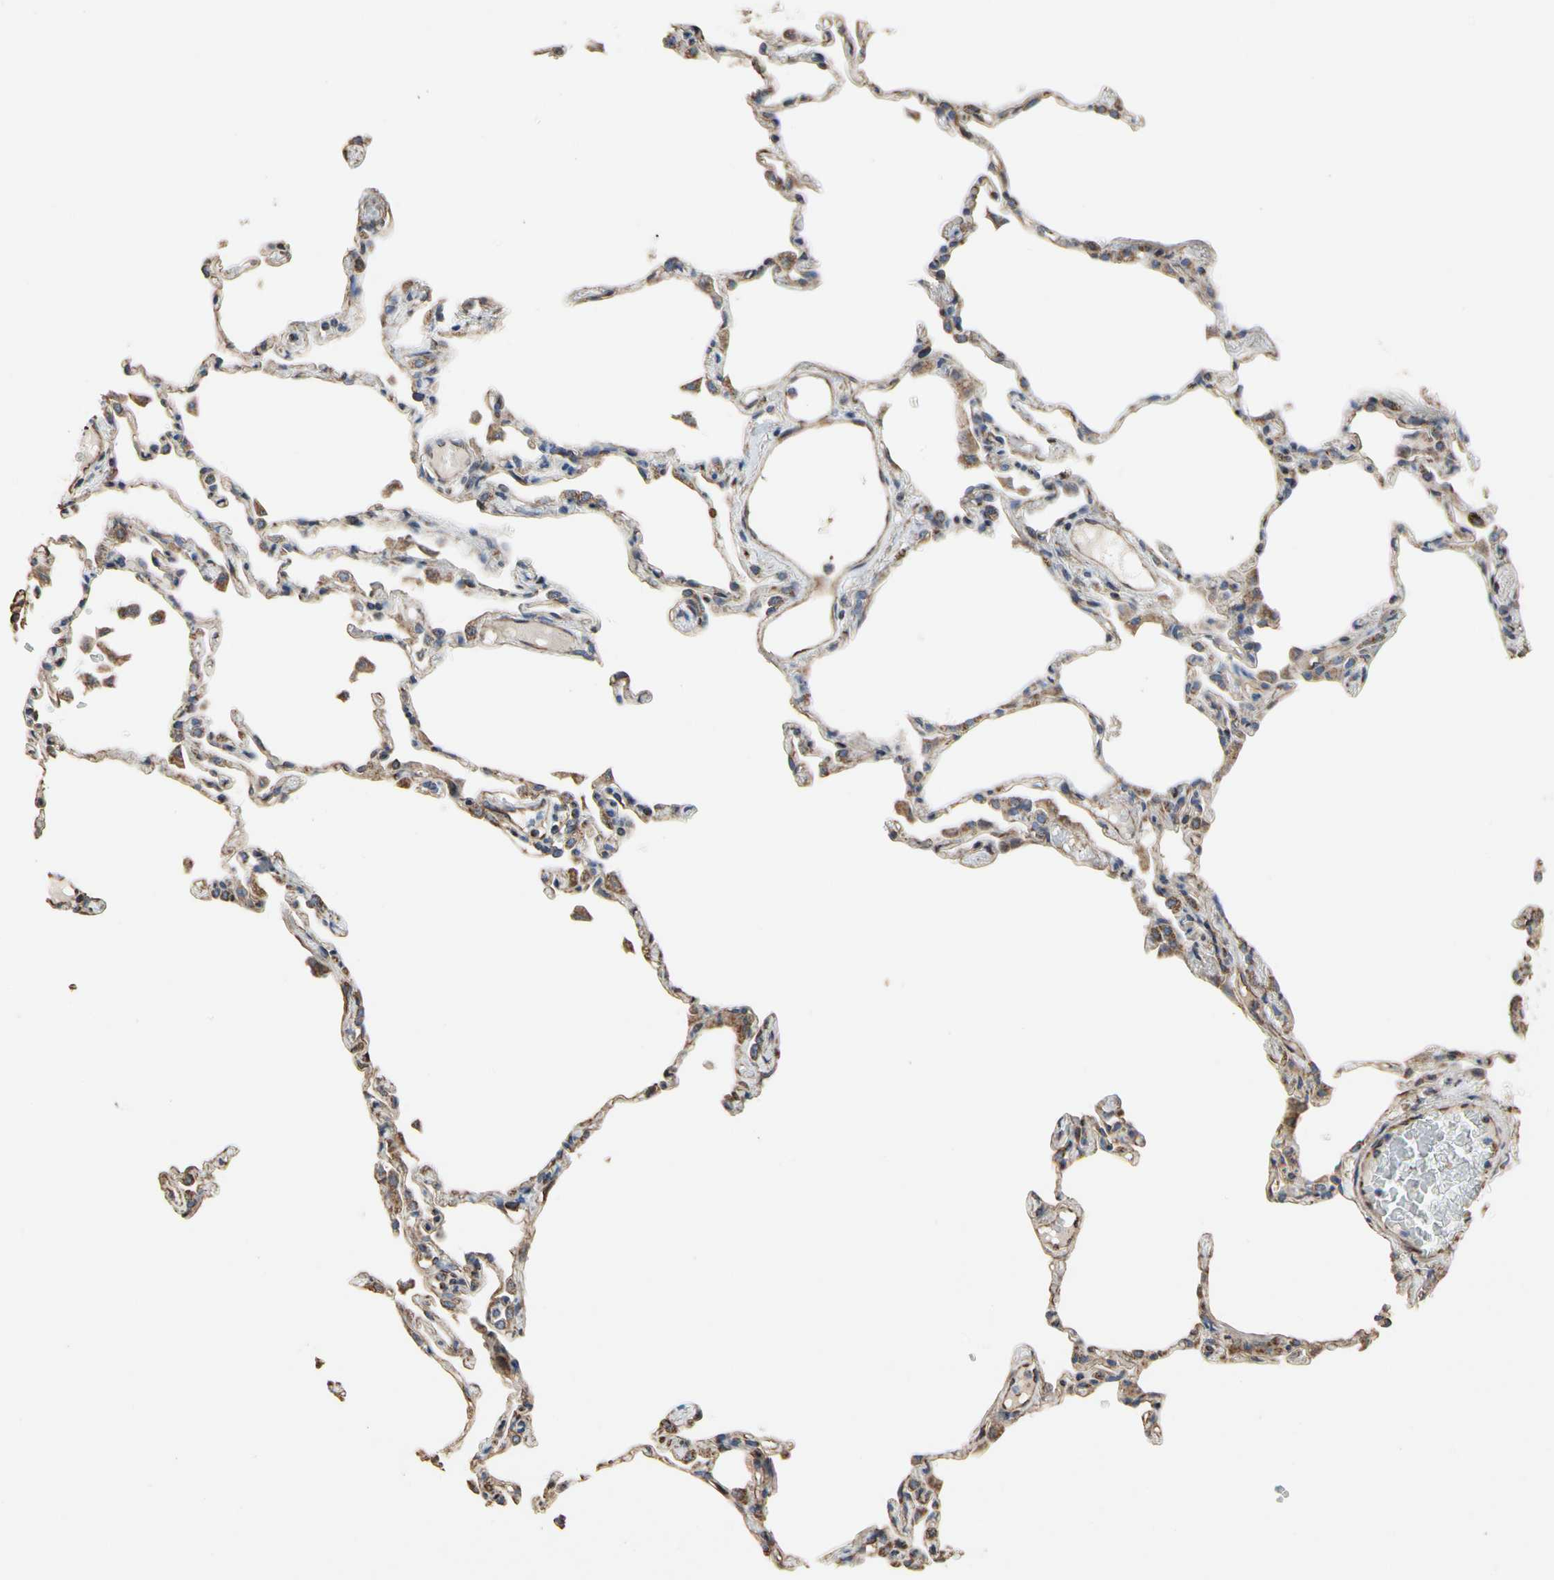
{"staining": {"intensity": "weak", "quantity": "25%-75%", "location": "cytoplasmic/membranous"}, "tissue": "lung", "cell_type": "Alveolar cells", "image_type": "normal", "snomed": [{"axis": "morphology", "description": "Normal tissue, NOS"}, {"axis": "topography", "description": "Lung"}], "caption": "The immunohistochemical stain labels weak cytoplasmic/membranous positivity in alveolar cells of unremarkable lung. (Brightfield microscopy of DAB IHC at high magnification).", "gene": "TUBA1A", "patient": {"sex": "female", "age": 49}}